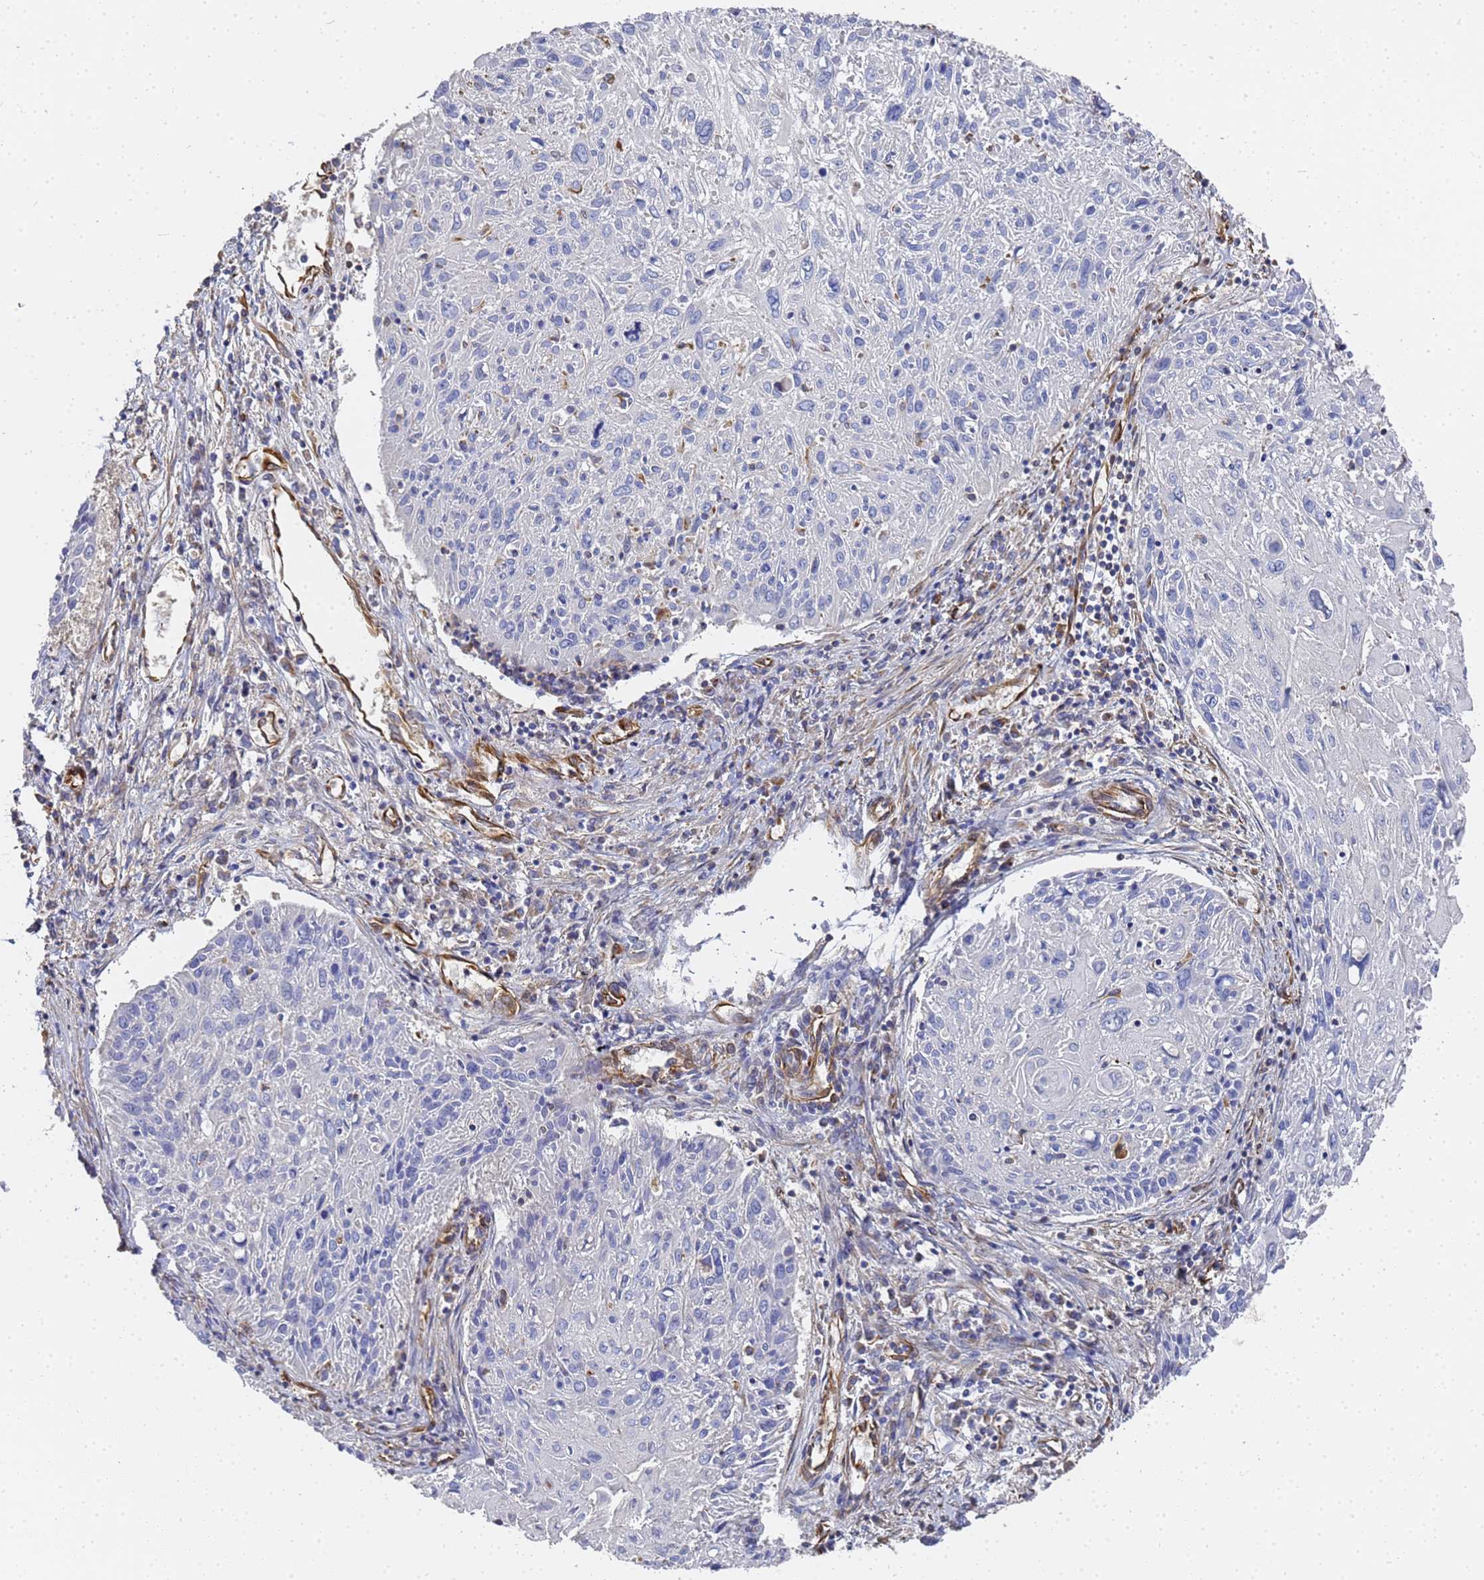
{"staining": {"intensity": "negative", "quantity": "none", "location": "none"}, "tissue": "cervical cancer", "cell_type": "Tumor cells", "image_type": "cancer", "snomed": [{"axis": "morphology", "description": "Squamous cell carcinoma, NOS"}, {"axis": "topography", "description": "Cervix"}], "caption": "This micrograph is of cervical cancer stained with immunohistochemistry (IHC) to label a protein in brown with the nuclei are counter-stained blue. There is no expression in tumor cells.", "gene": "SYT13", "patient": {"sex": "female", "age": 51}}